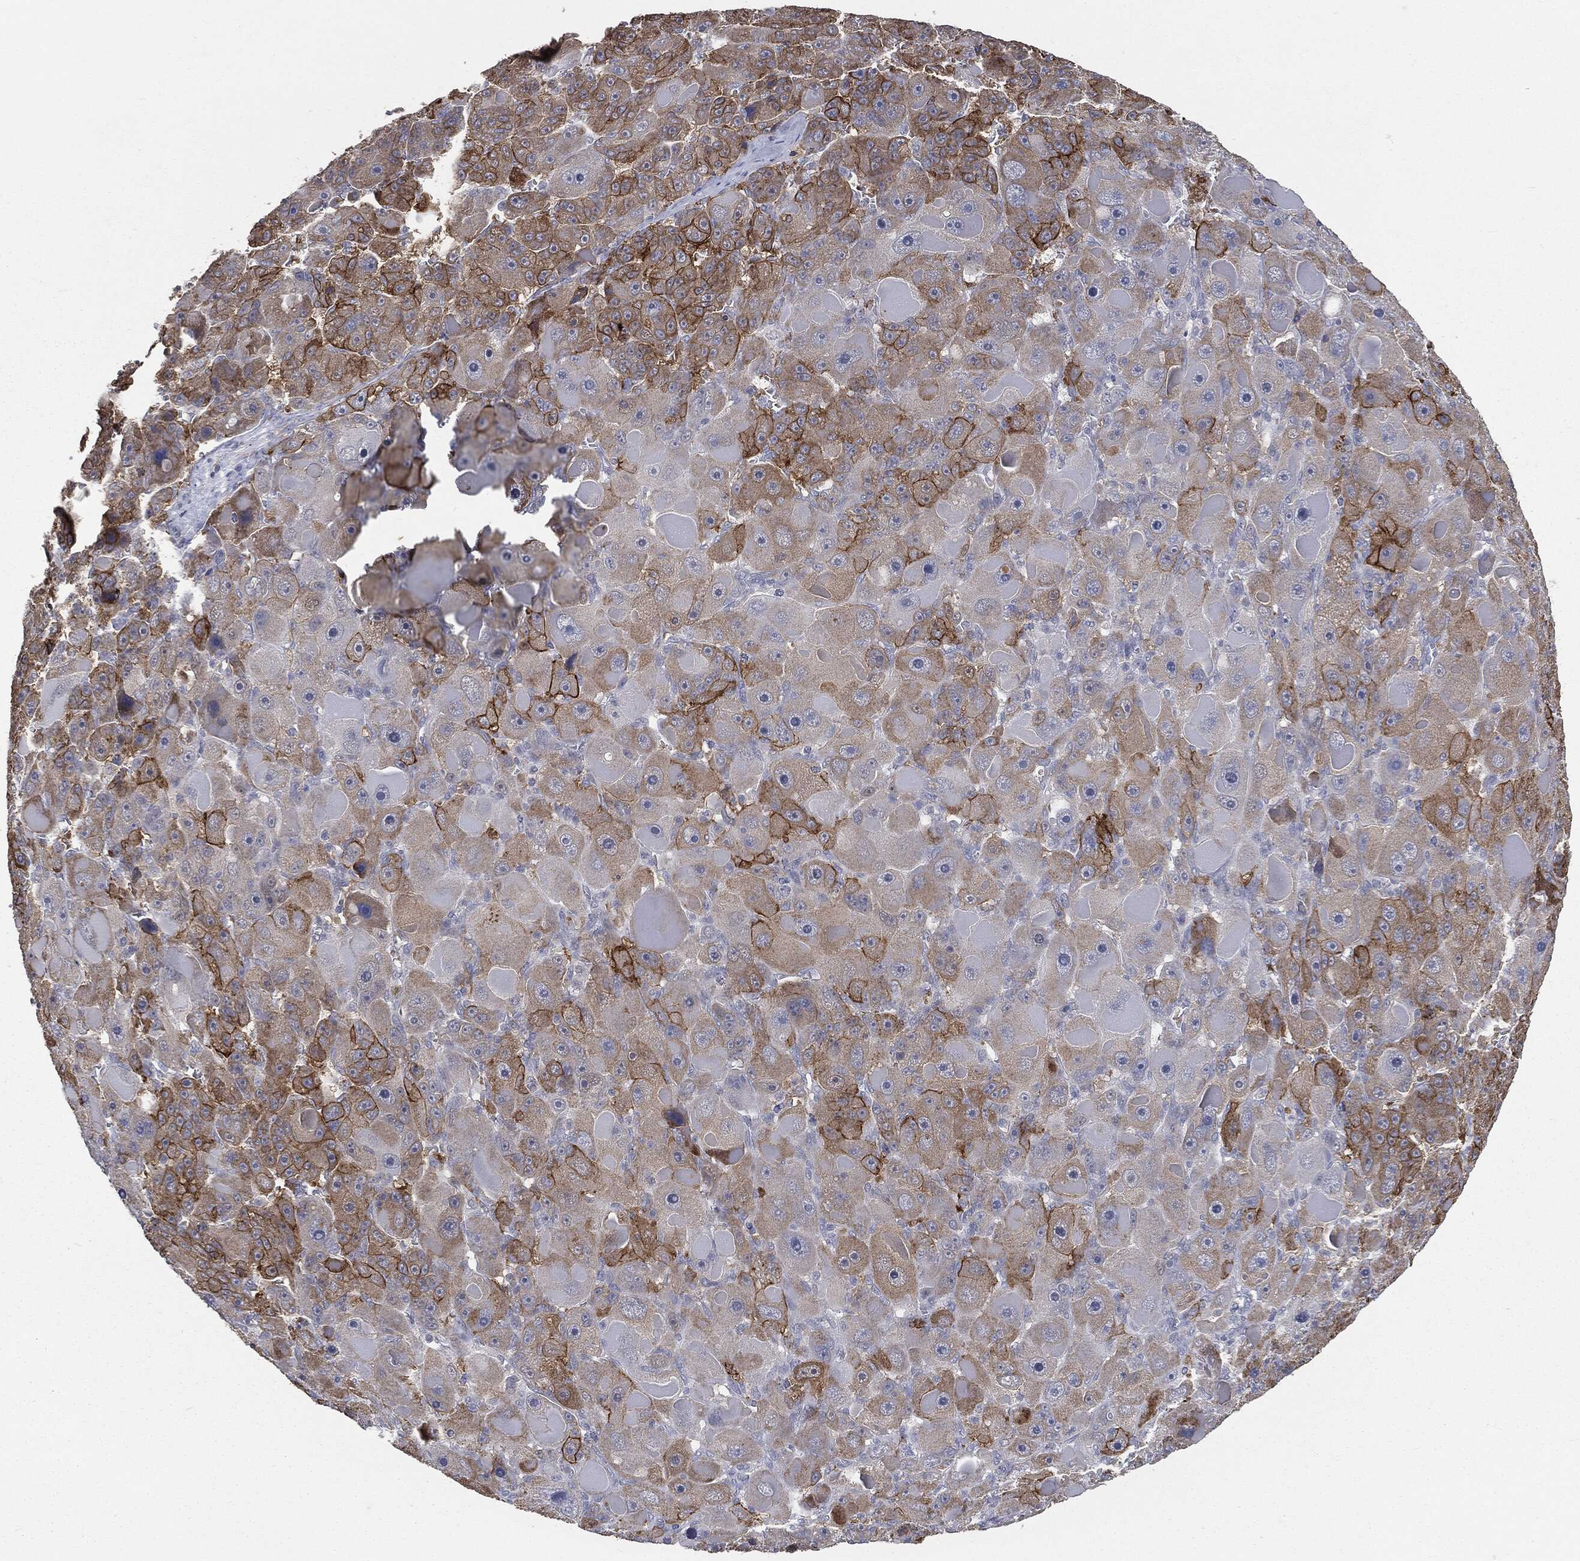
{"staining": {"intensity": "strong", "quantity": "25%-75%", "location": "cytoplasmic/membranous"}, "tissue": "liver cancer", "cell_type": "Tumor cells", "image_type": "cancer", "snomed": [{"axis": "morphology", "description": "Carcinoma, Hepatocellular, NOS"}, {"axis": "topography", "description": "Liver"}], "caption": "A photomicrograph of liver cancer stained for a protein exhibits strong cytoplasmic/membranous brown staining in tumor cells. Using DAB (brown) and hematoxylin (blue) stains, captured at high magnification using brightfield microscopy.", "gene": "SLC2A2", "patient": {"sex": "male", "age": 76}}